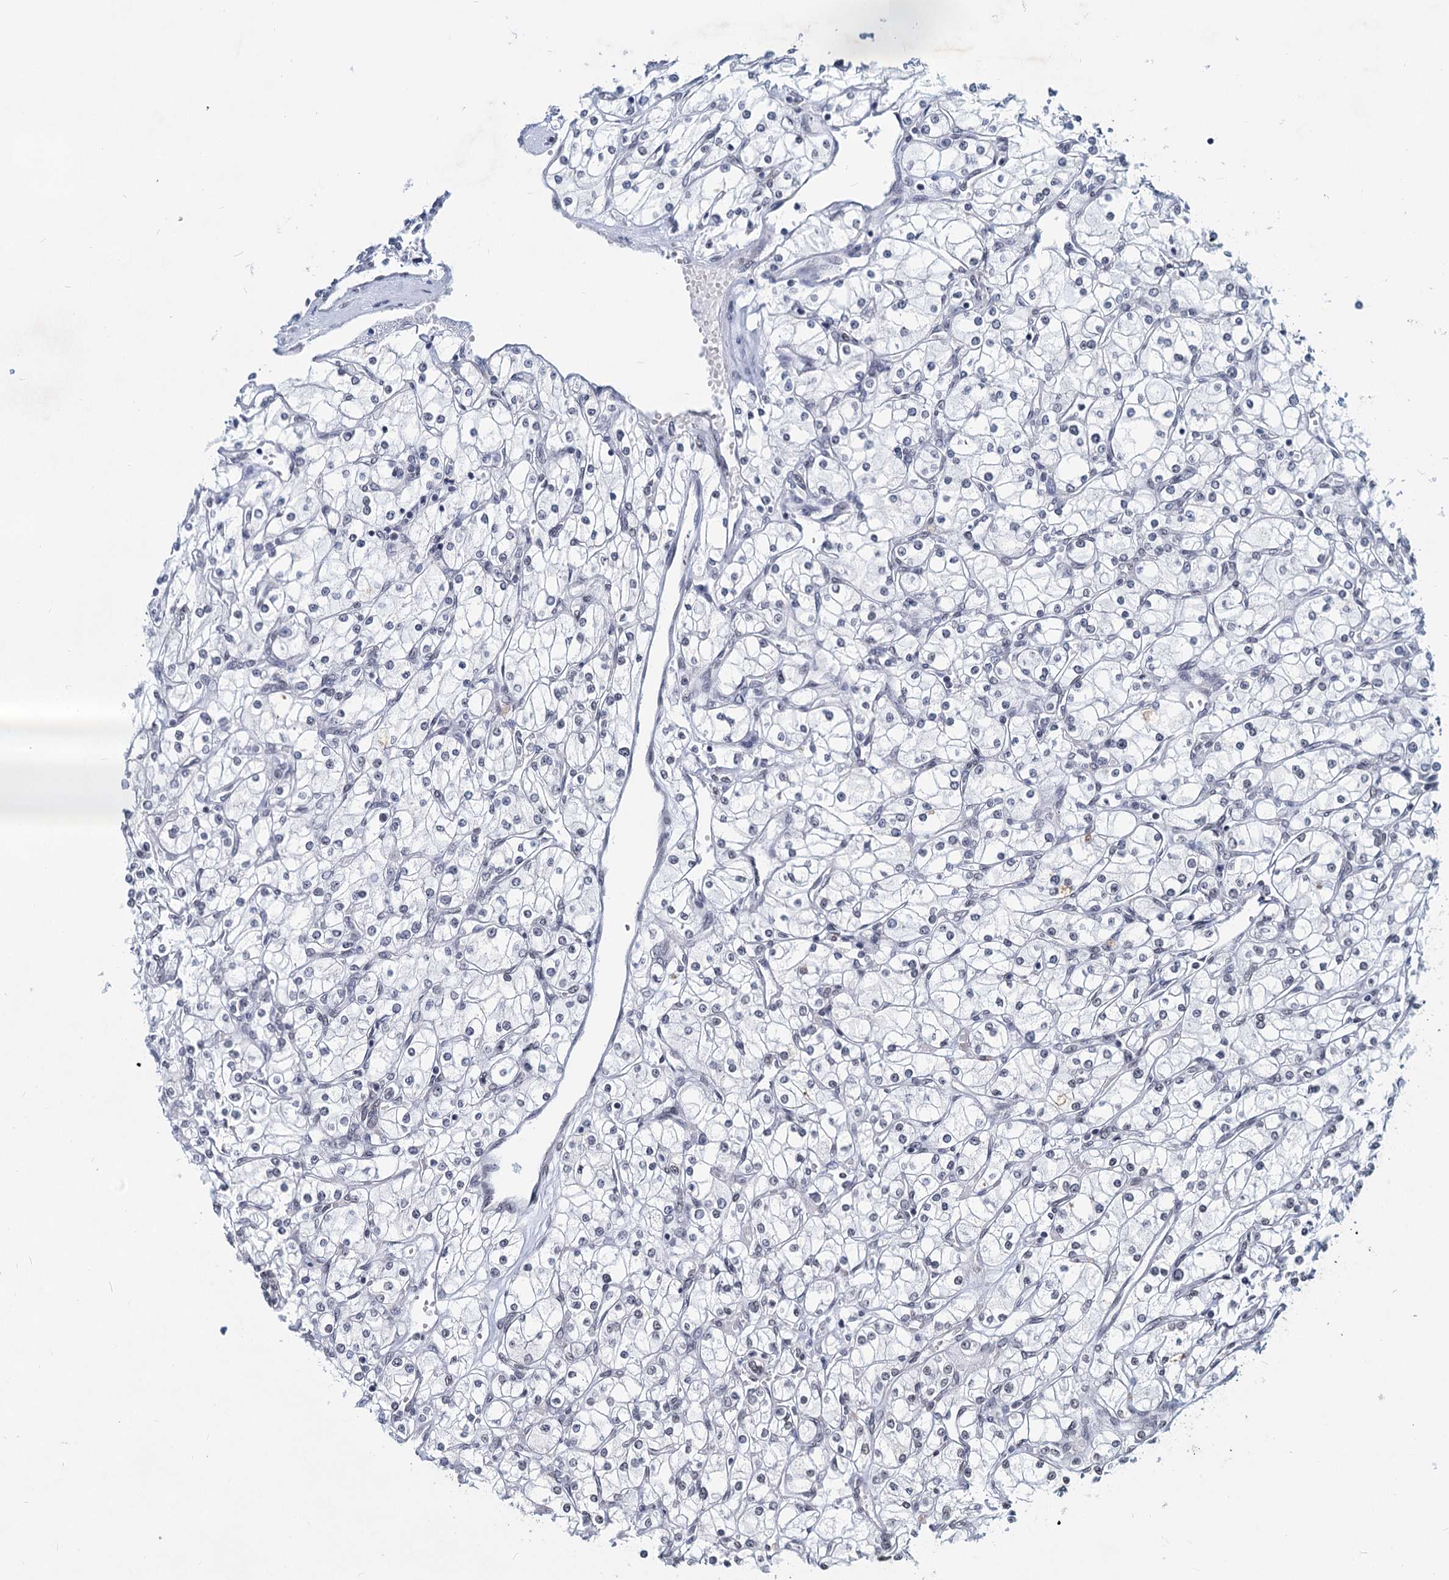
{"staining": {"intensity": "negative", "quantity": "none", "location": "none"}, "tissue": "renal cancer", "cell_type": "Tumor cells", "image_type": "cancer", "snomed": [{"axis": "morphology", "description": "Adenocarcinoma, NOS"}, {"axis": "topography", "description": "Kidney"}], "caption": "This is an immunohistochemistry micrograph of renal cancer (adenocarcinoma). There is no expression in tumor cells.", "gene": "METTL14", "patient": {"sex": "male", "age": 80}}